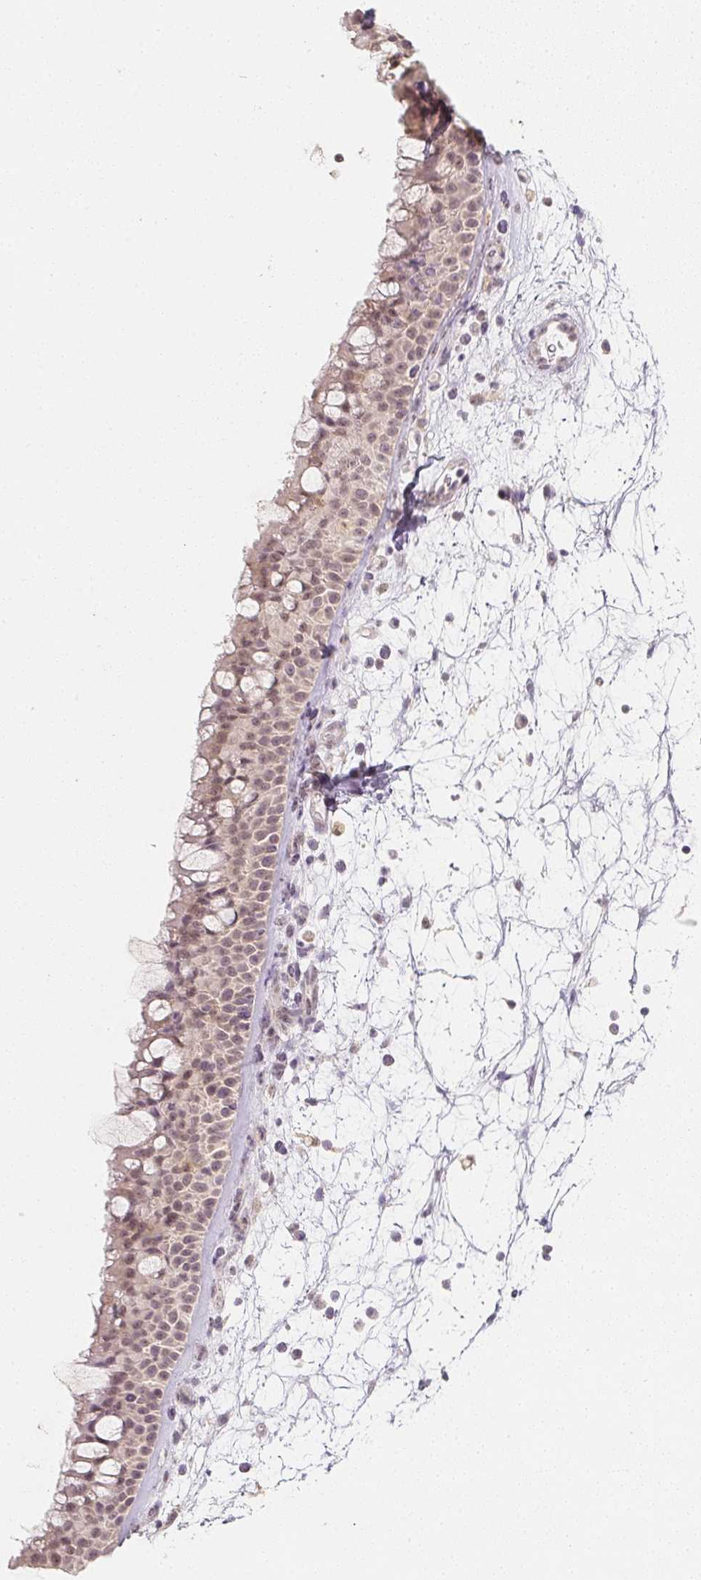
{"staining": {"intensity": "weak", "quantity": "25%-75%", "location": "cytoplasmic/membranous,nuclear"}, "tissue": "nasopharynx", "cell_type": "Respiratory epithelial cells", "image_type": "normal", "snomed": [{"axis": "morphology", "description": "Normal tissue, NOS"}, {"axis": "topography", "description": "Nasopharynx"}], "caption": "High-power microscopy captured an immunohistochemistry micrograph of benign nasopharynx, revealing weak cytoplasmic/membranous,nuclear expression in approximately 25%-75% of respiratory epithelial cells. (Stains: DAB (3,3'-diaminobenzidine) in brown, nuclei in blue, Microscopy: brightfield microscopy at high magnification).", "gene": "SOAT1", "patient": {"sex": "male", "age": 68}}